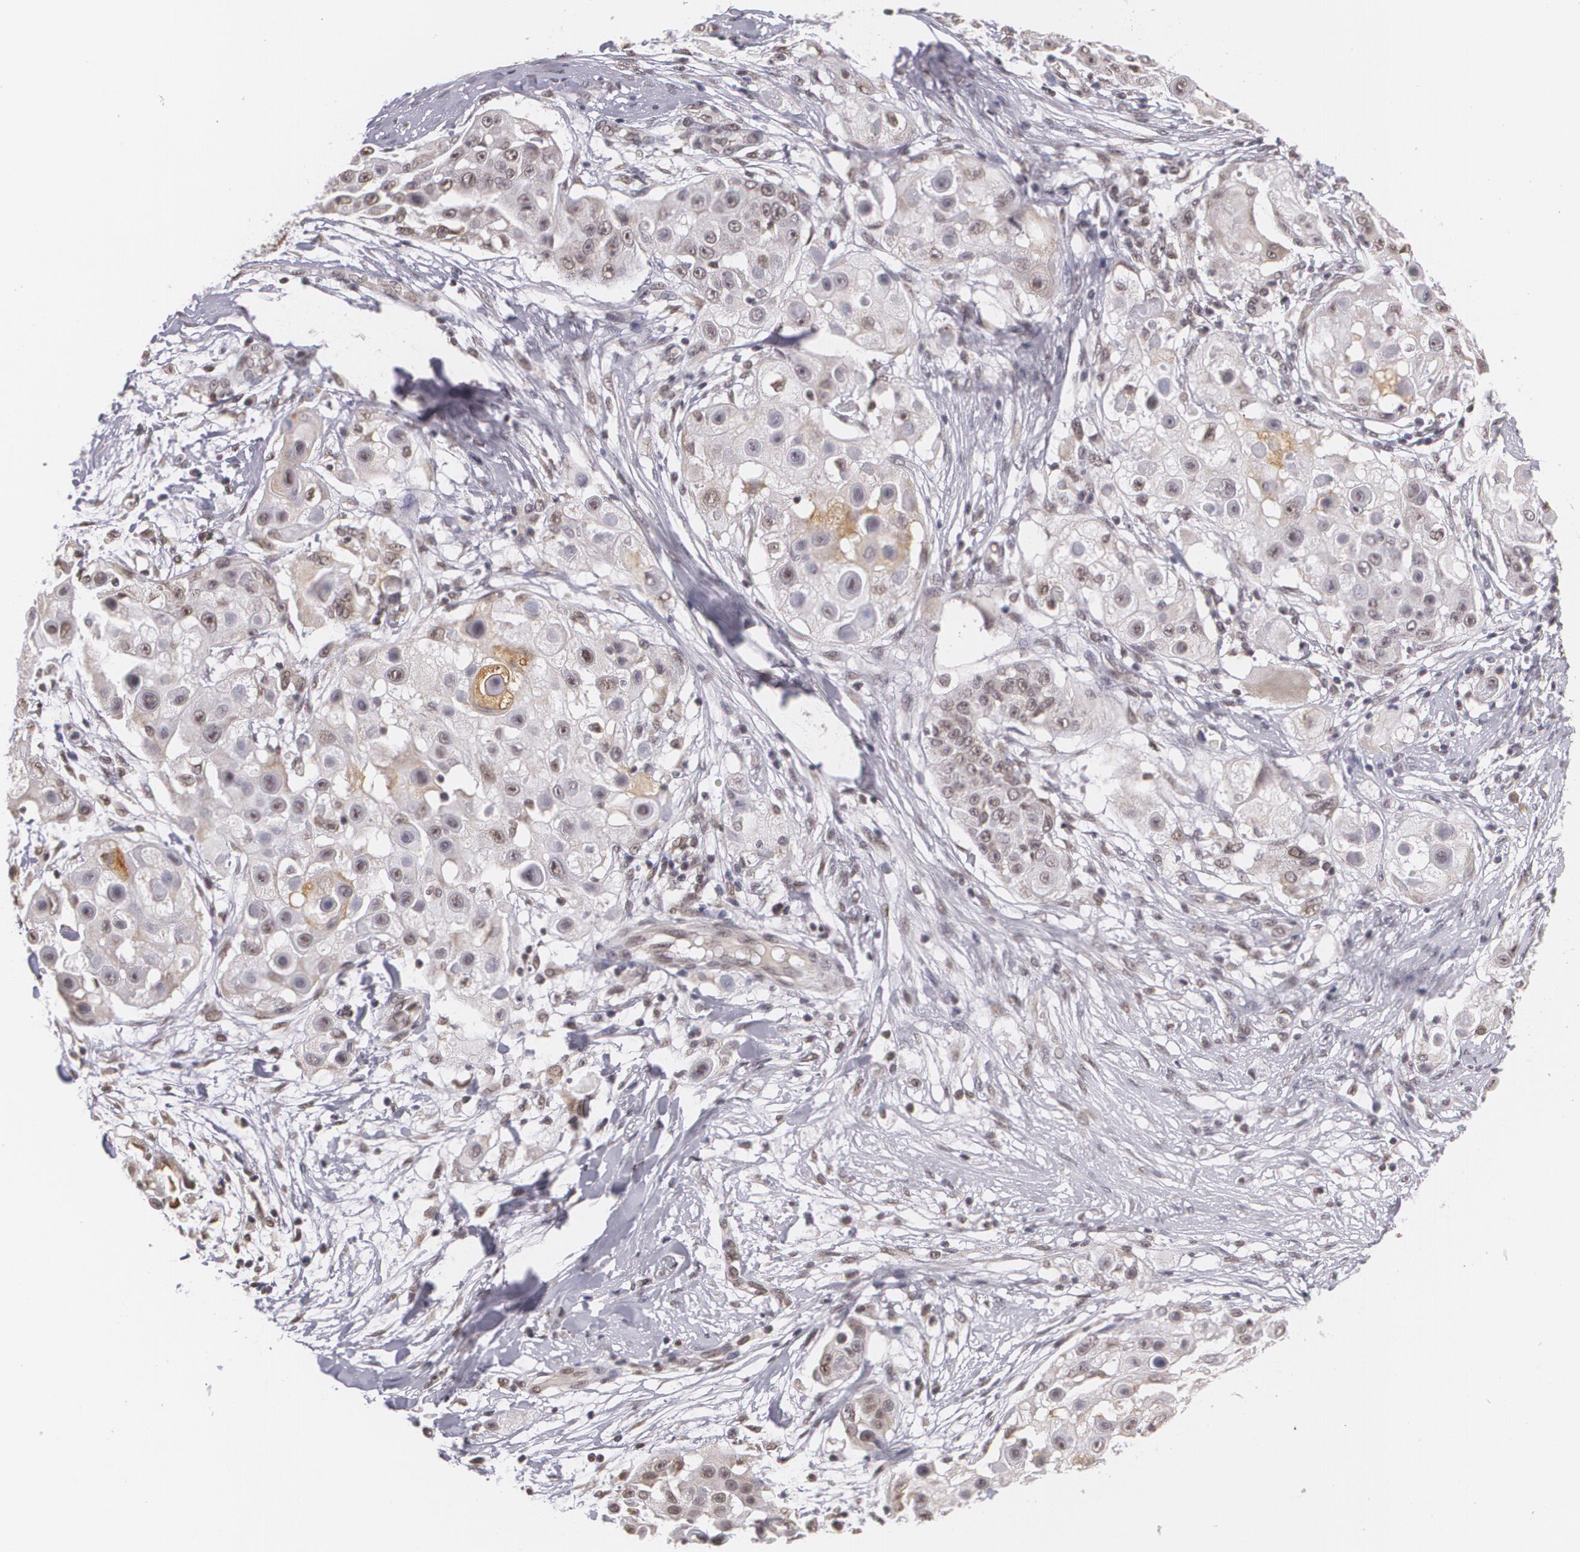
{"staining": {"intensity": "weak", "quantity": "<25%", "location": "cytoplasmic/membranous,nuclear"}, "tissue": "skin cancer", "cell_type": "Tumor cells", "image_type": "cancer", "snomed": [{"axis": "morphology", "description": "Squamous cell carcinoma, NOS"}, {"axis": "topography", "description": "Skin"}], "caption": "Human skin squamous cell carcinoma stained for a protein using IHC exhibits no positivity in tumor cells.", "gene": "ALX1", "patient": {"sex": "female", "age": 57}}